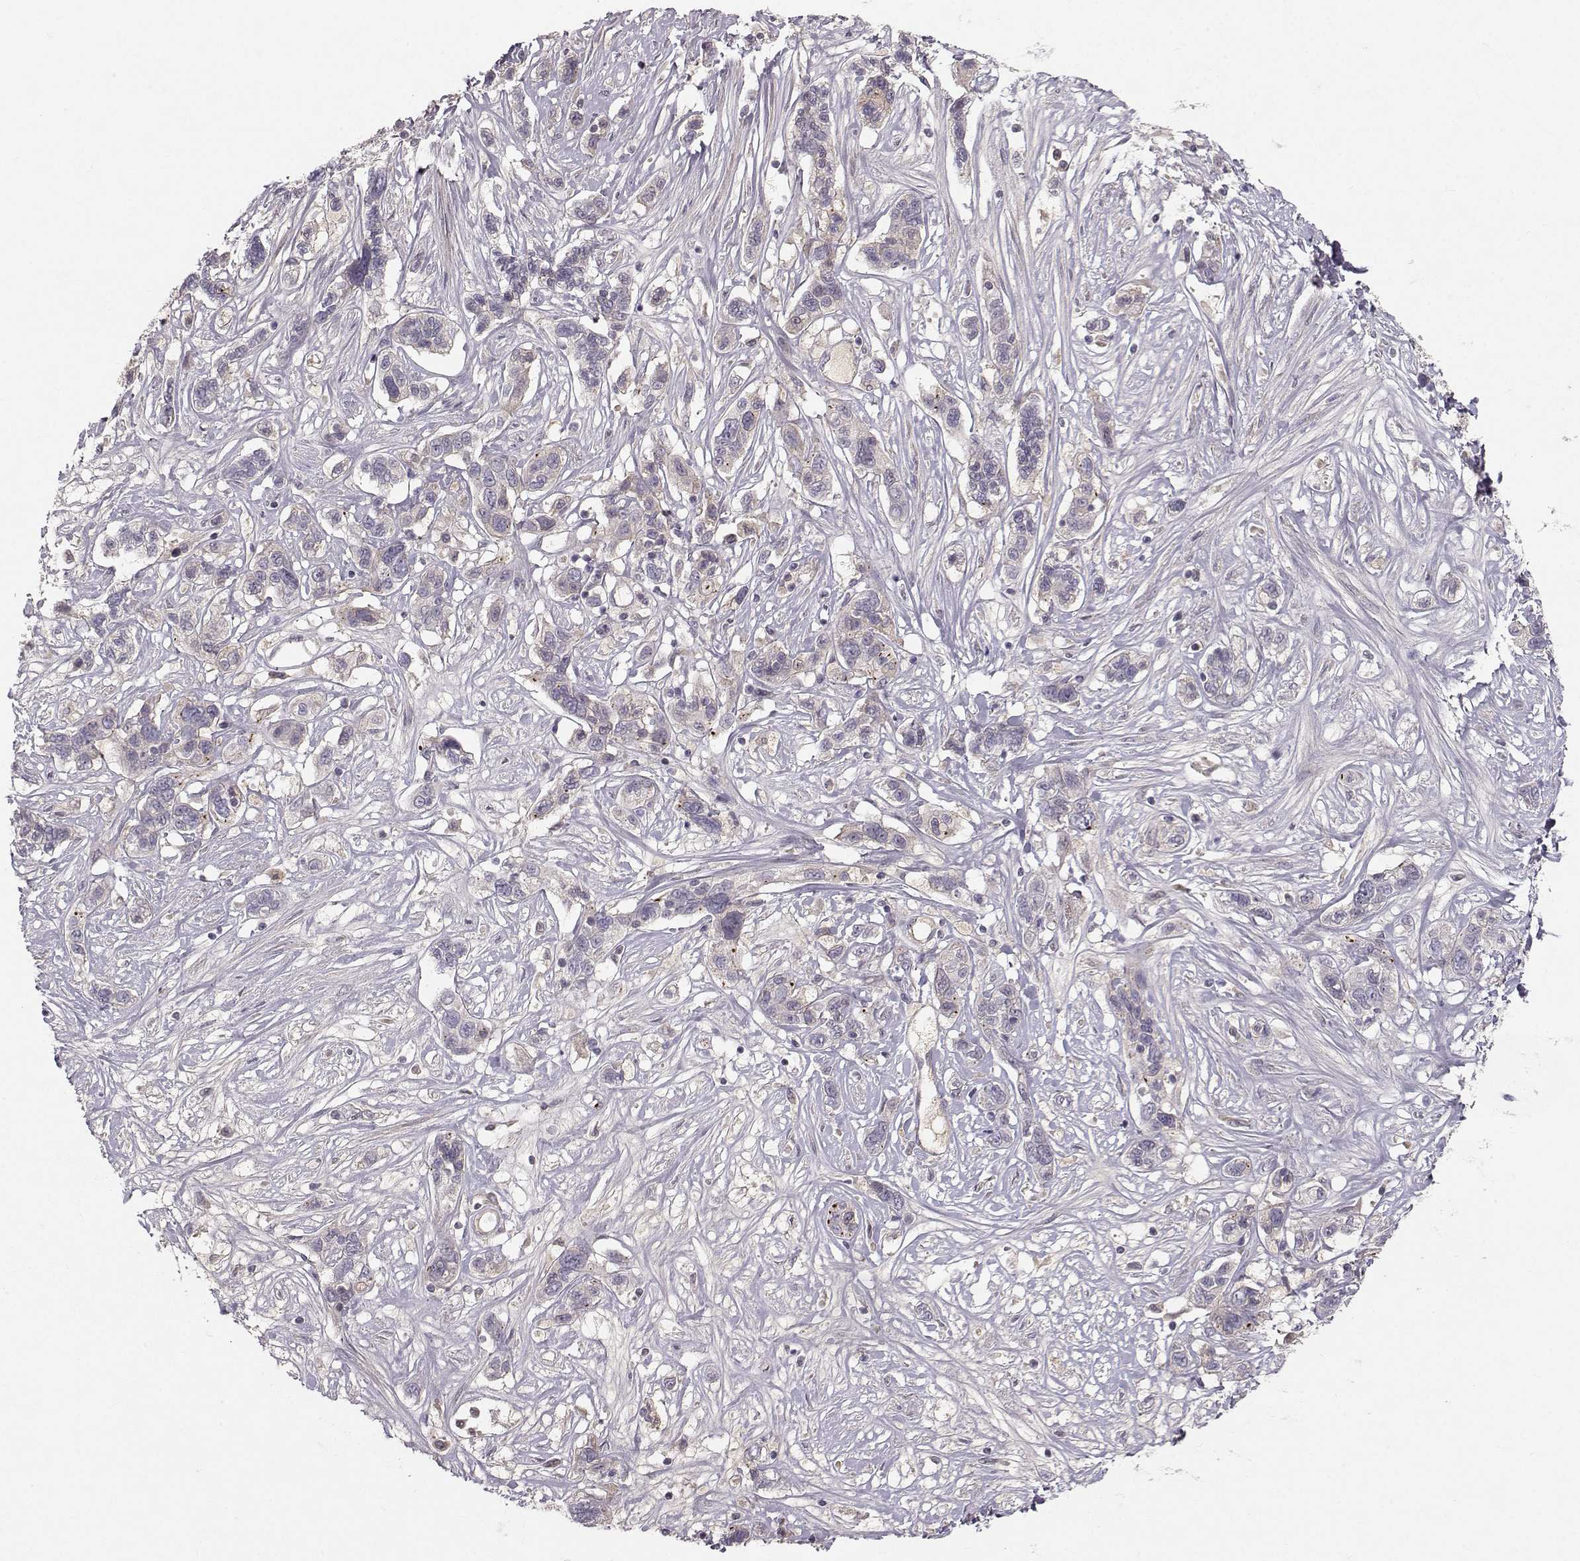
{"staining": {"intensity": "negative", "quantity": "none", "location": "none"}, "tissue": "liver cancer", "cell_type": "Tumor cells", "image_type": "cancer", "snomed": [{"axis": "morphology", "description": "Adenocarcinoma, NOS"}, {"axis": "morphology", "description": "Cholangiocarcinoma"}, {"axis": "topography", "description": "Liver"}], "caption": "There is no significant positivity in tumor cells of liver cancer (adenocarcinoma). (Stains: DAB immunohistochemistry with hematoxylin counter stain, Microscopy: brightfield microscopy at high magnification).", "gene": "OPRD1", "patient": {"sex": "male", "age": 64}}